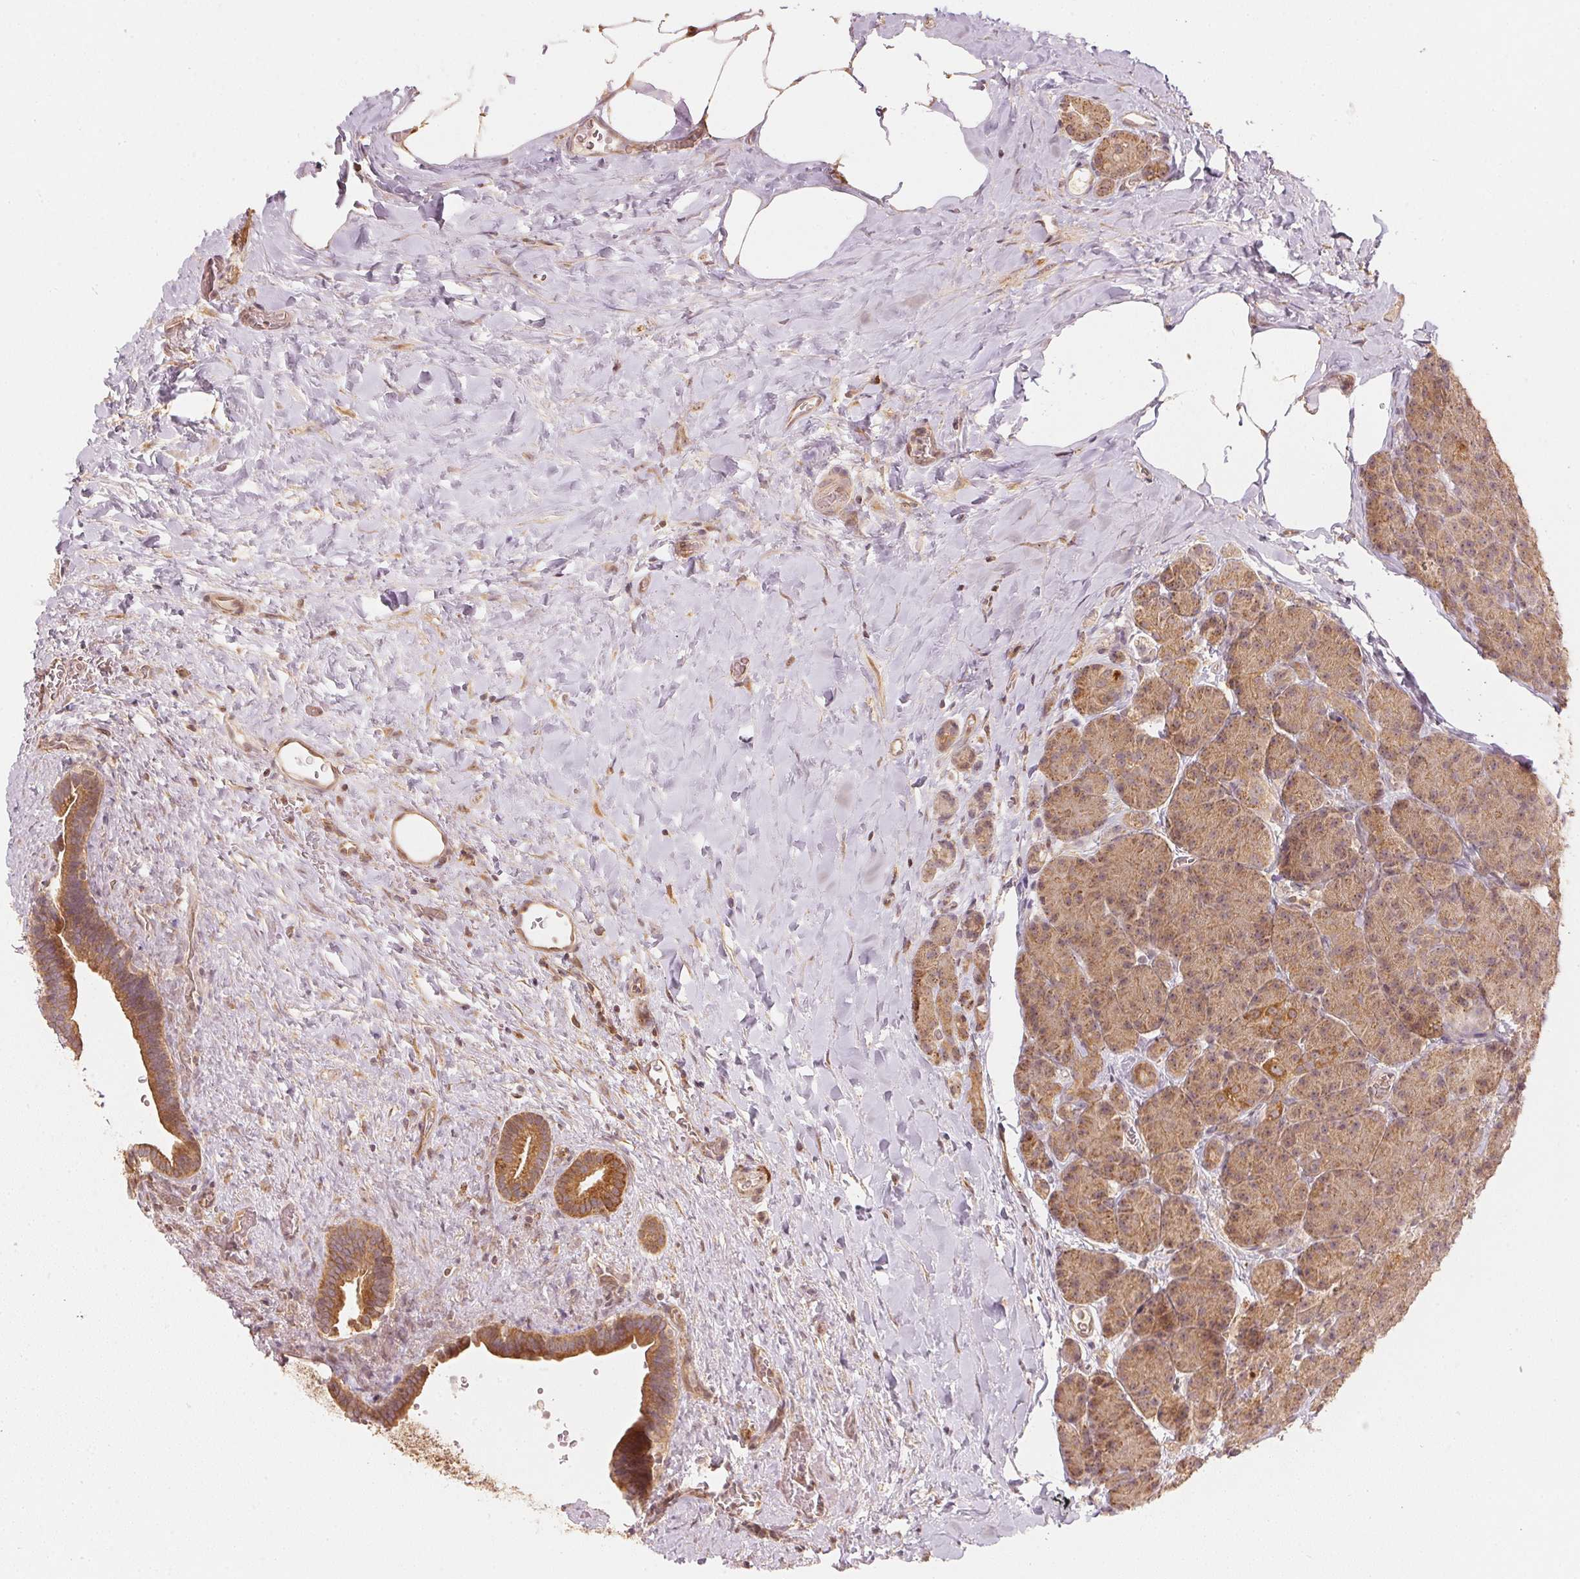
{"staining": {"intensity": "moderate", "quantity": "25%-75%", "location": "cytoplasmic/membranous"}, "tissue": "pancreas", "cell_type": "Exocrine glandular cells", "image_type": "normal", "snomed": [{"axis": "morphology", "description": "Normal tissue, NOS"}, {"axis": "topography", "description": "Pancreas"}], "caption": "Immunohistochemistry (IHC) histopathology image of benign pancreas: pancreas stained using IHC shows medium levels of moderate protein expression localized specifically in the cytoplasmic/membranous of exocrine glandular cells, appearing as a cytoplasmic/membranous brown color.", "gene": "WDR54", "patient": {"sex": "male", "age": 57}}